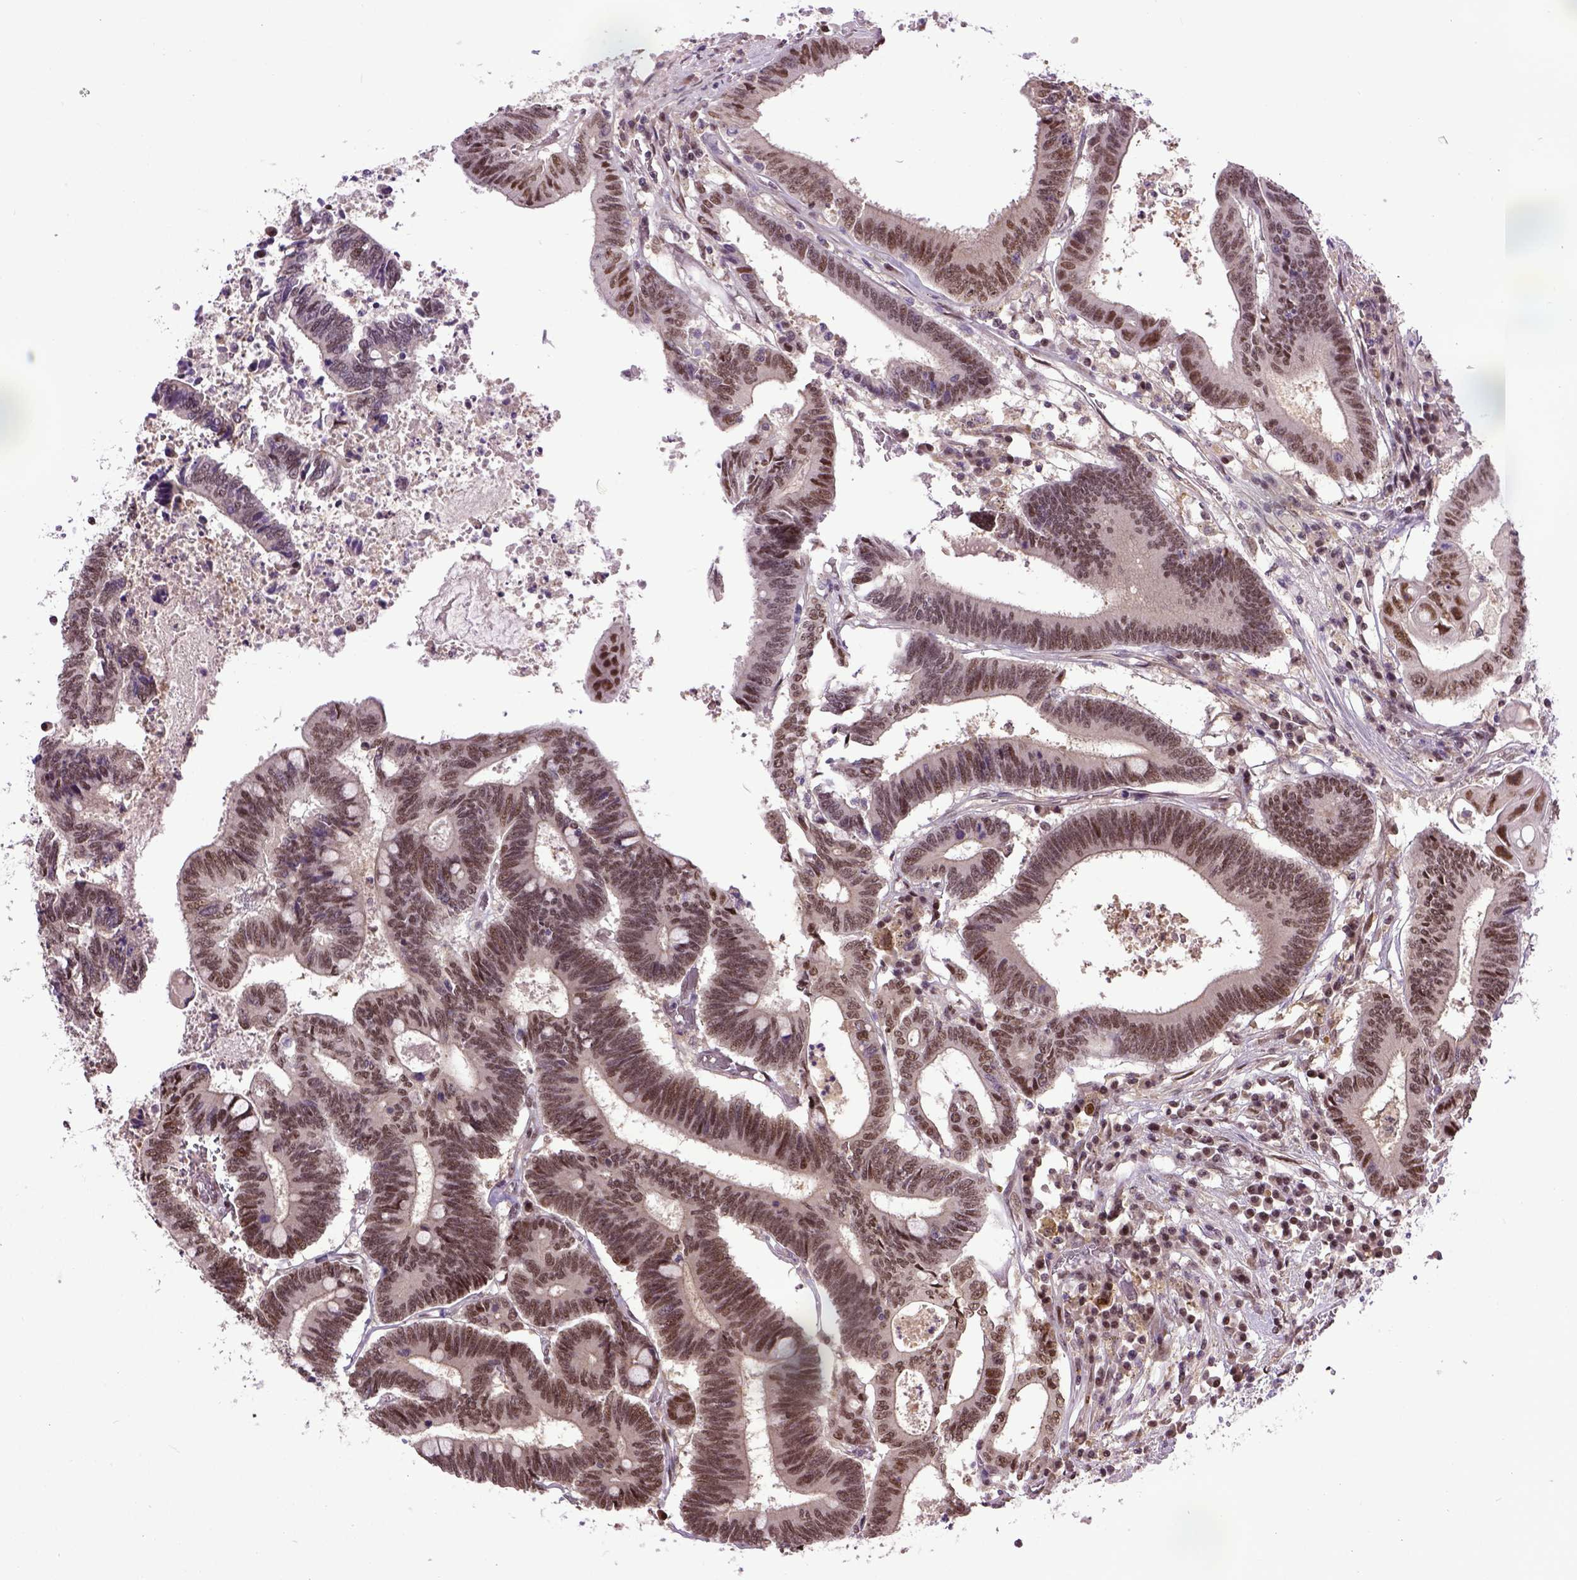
{"staining": {"intensity": "moderate", "quantity": ">75%", "location": "nuclear"}, "tissue": "colorectal cancer", "cell_type": "Tumor cells", "image_type": "cancer", "snomed": [{"axis": "morphology", "description": "Adenocarcinoma, NOS"}, {"axis": "topography", "description": "Rectum"}], "caption": "The histopathology image demonstrates immunohistochemical staining of colorectal cancer. There is moderate nuclear expression is appreciated in about >75% of tumor cells.", "gene": "UBA3", "patient": {"sex": "male", "age": 54}}